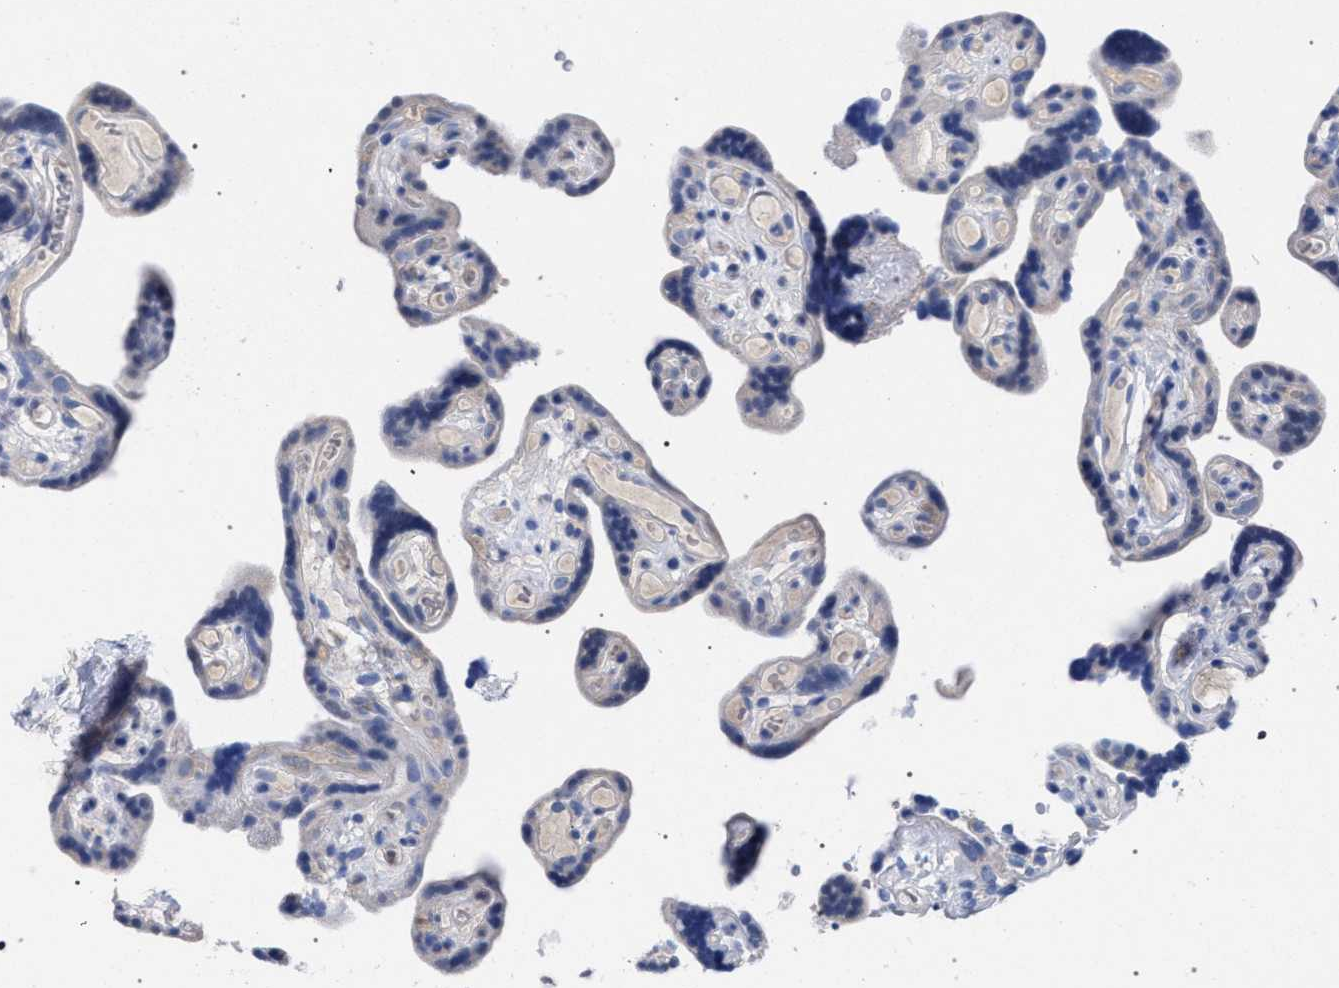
{"staining": {"intensity": "negative", "quantity": "none", "location": "none"}, "tissue": "placenta", "cell_type": "Decidual cells", "image_type": "normal", "snomed": [{"axis": "morphology", "description": "Normal tissue, NOS"}, {"axis": "topography", "description": "Placenta"}], "caption": "This is a image of immunohistochemistry staining of normal placenta, which shows no positivity in decidual cells. (DAB IHC, high magnification).", "gene": "GMPR", "patient": {"sex": "female", "age": 30}}